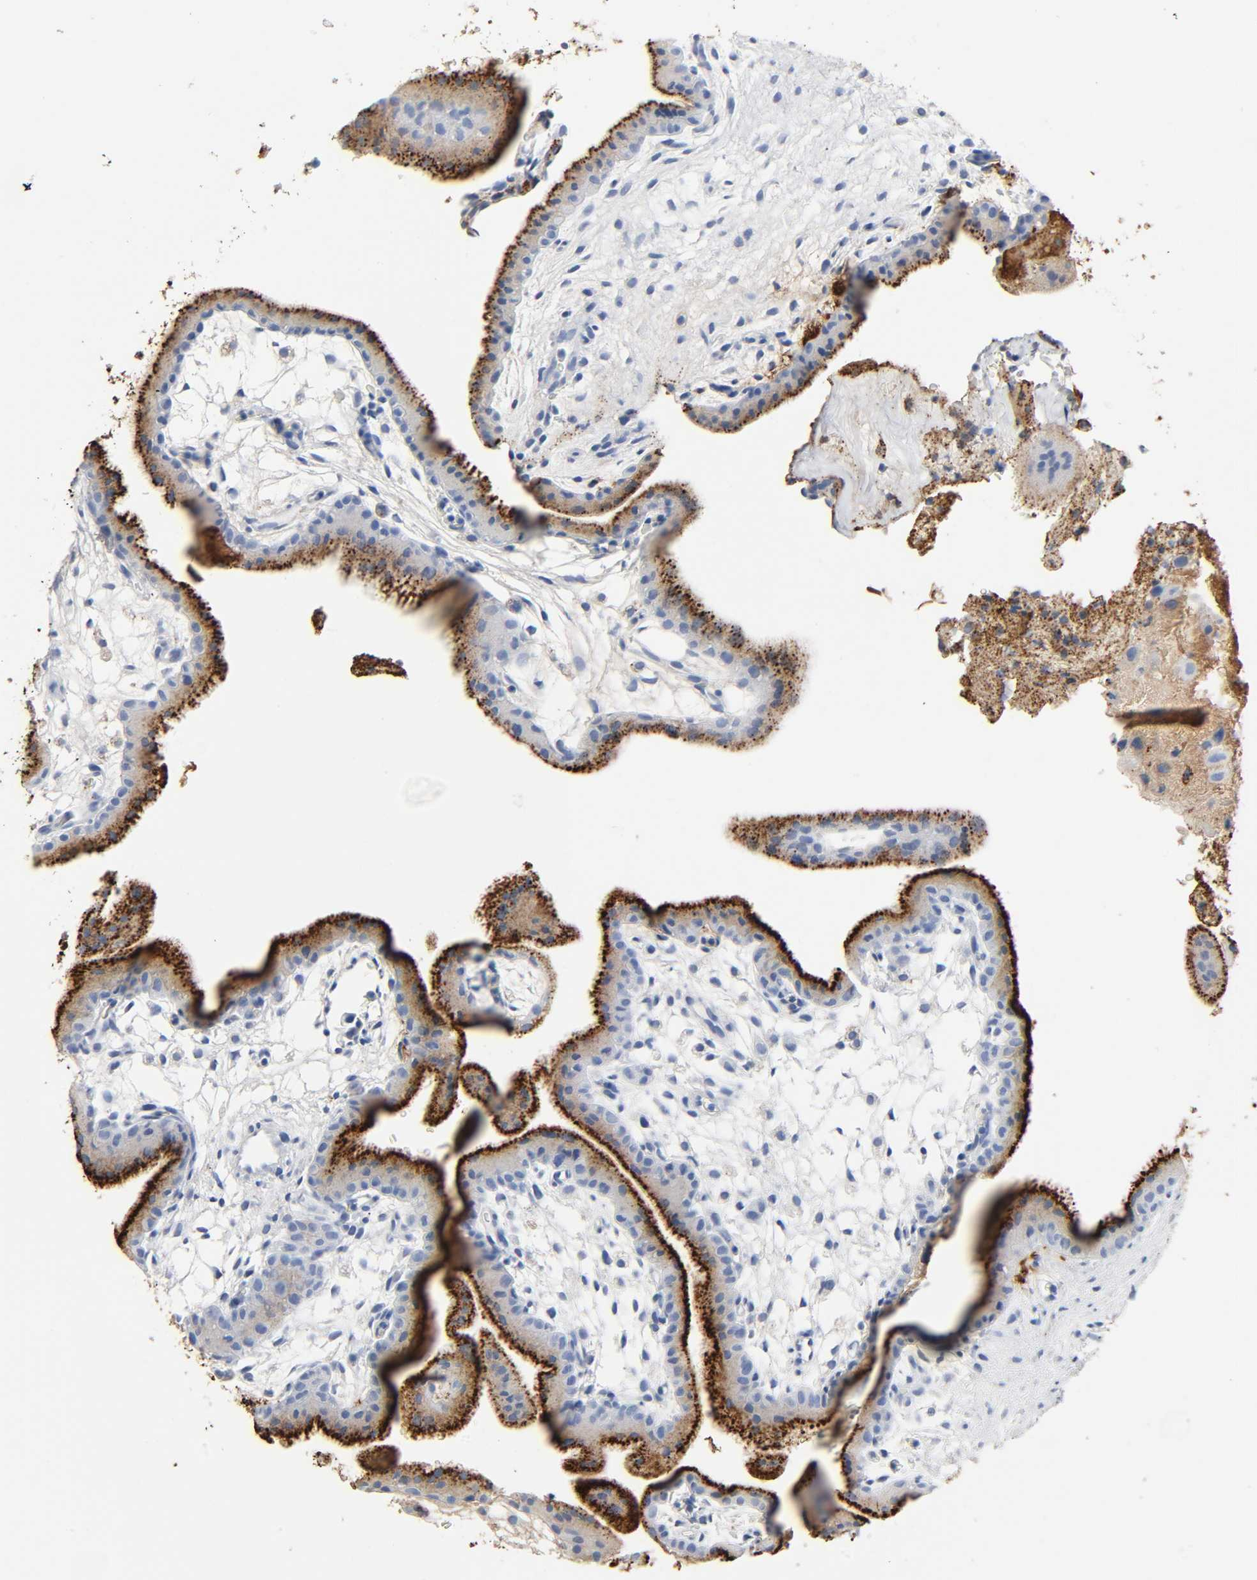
{"staining": {"intensity": "moderate", "quantity": "<25%", "location": "cytoplasmic/membranous"}, "tissue": "placenta", "cell_type": "Decidual cells", "image_type": "normal", "snomed": [{"axis": "morphology", "description": "Normal tissue, NOS"}, {"axis": "topography", "description": "Placenta"}], "caption": "A brown stain labels moderate cytoplasmic/membranous positivity of a protein in decidual cells of unremarkable human placenta. (DAB (3,3'-diaminobenzidine) = brown stain, brightfield microscopy at high magnification).", "gene": "C3", "patient": {"sex": "female", "age": 19}}